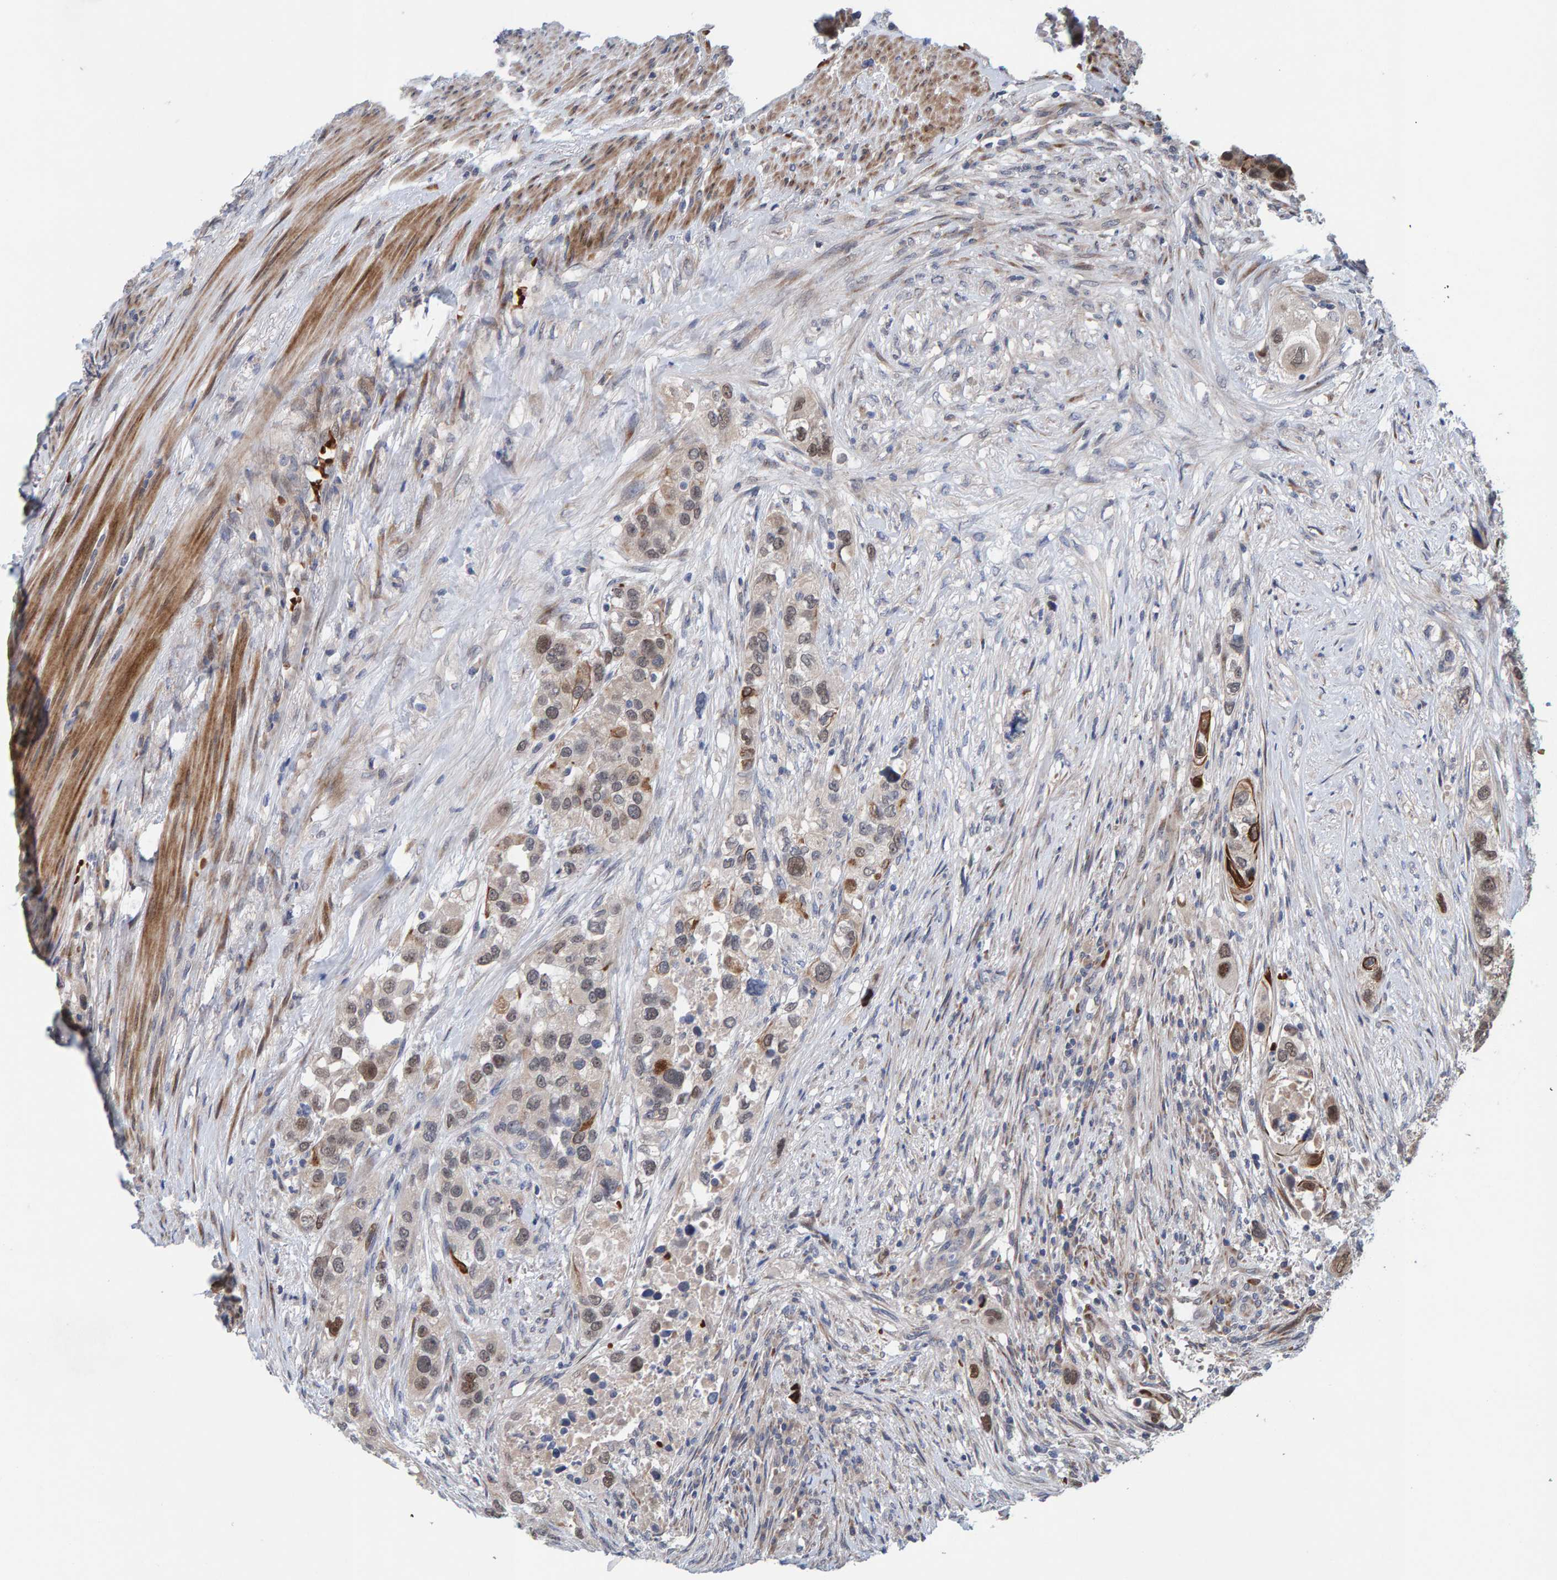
{"staining": {"intensity": "weak", "quantity": "25%-75%", "location": "nuclear"}, "tissue": "urothelial cancer", "cell_type": "Tumor cells", "image_type": "cancer", "snomed": [{"axis": "morphology", "description": "Urothelial carcinoma, High grade"}, {"axis": "topography", "description": "Urinary bladder"}], "caption": "IHC image of urothelial cancer stained for a protein (brown), which shows low levels of weak nuclear positivity in about 25%-75% of tumor cells.", "gene": "MFSD6L", "patient": {"sex": "female", "age": 80}}